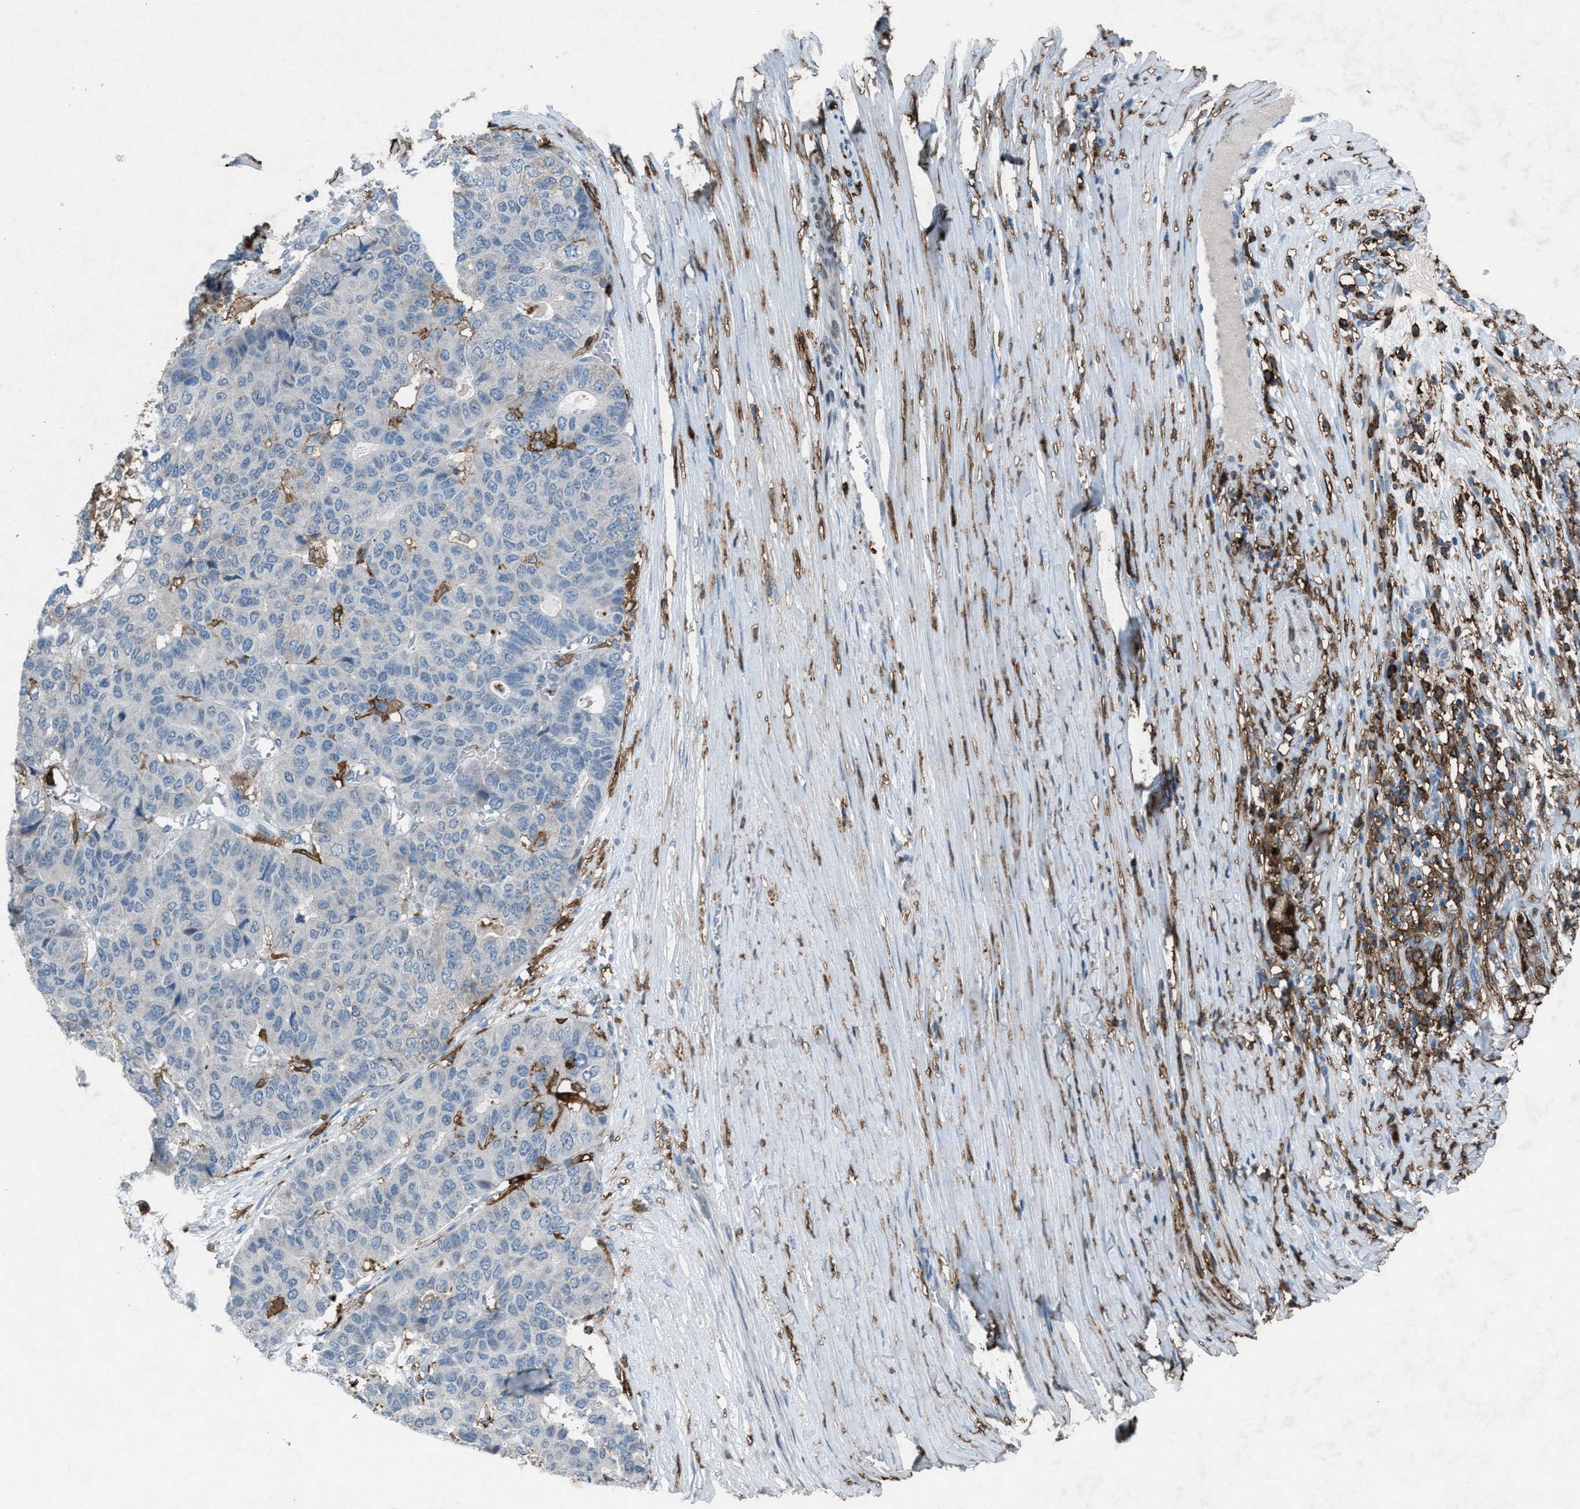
{"staining": {"intensity": "negative", "quantity": "none", "location": "none"}, "tissue": "pancreatic cancer", "cell_type": "Tumor cells", "image_type": "cancer", "snomed": [{"axis": "morphology", "description": "Adenocarcinoma, NOS"}, {"axis": "topography", "description": "Pancreas"}], "caption": "Tumor cells show no significant protein expression in pancreatic adenocarcinoma. The staining is performed using DAB (3,3'-diaminobenzidine) brown chromogen with nuclei counter-stained in using hematoxylin.", "gene": "FCER1G", "patient": {"sex": "male", "age": 50}}